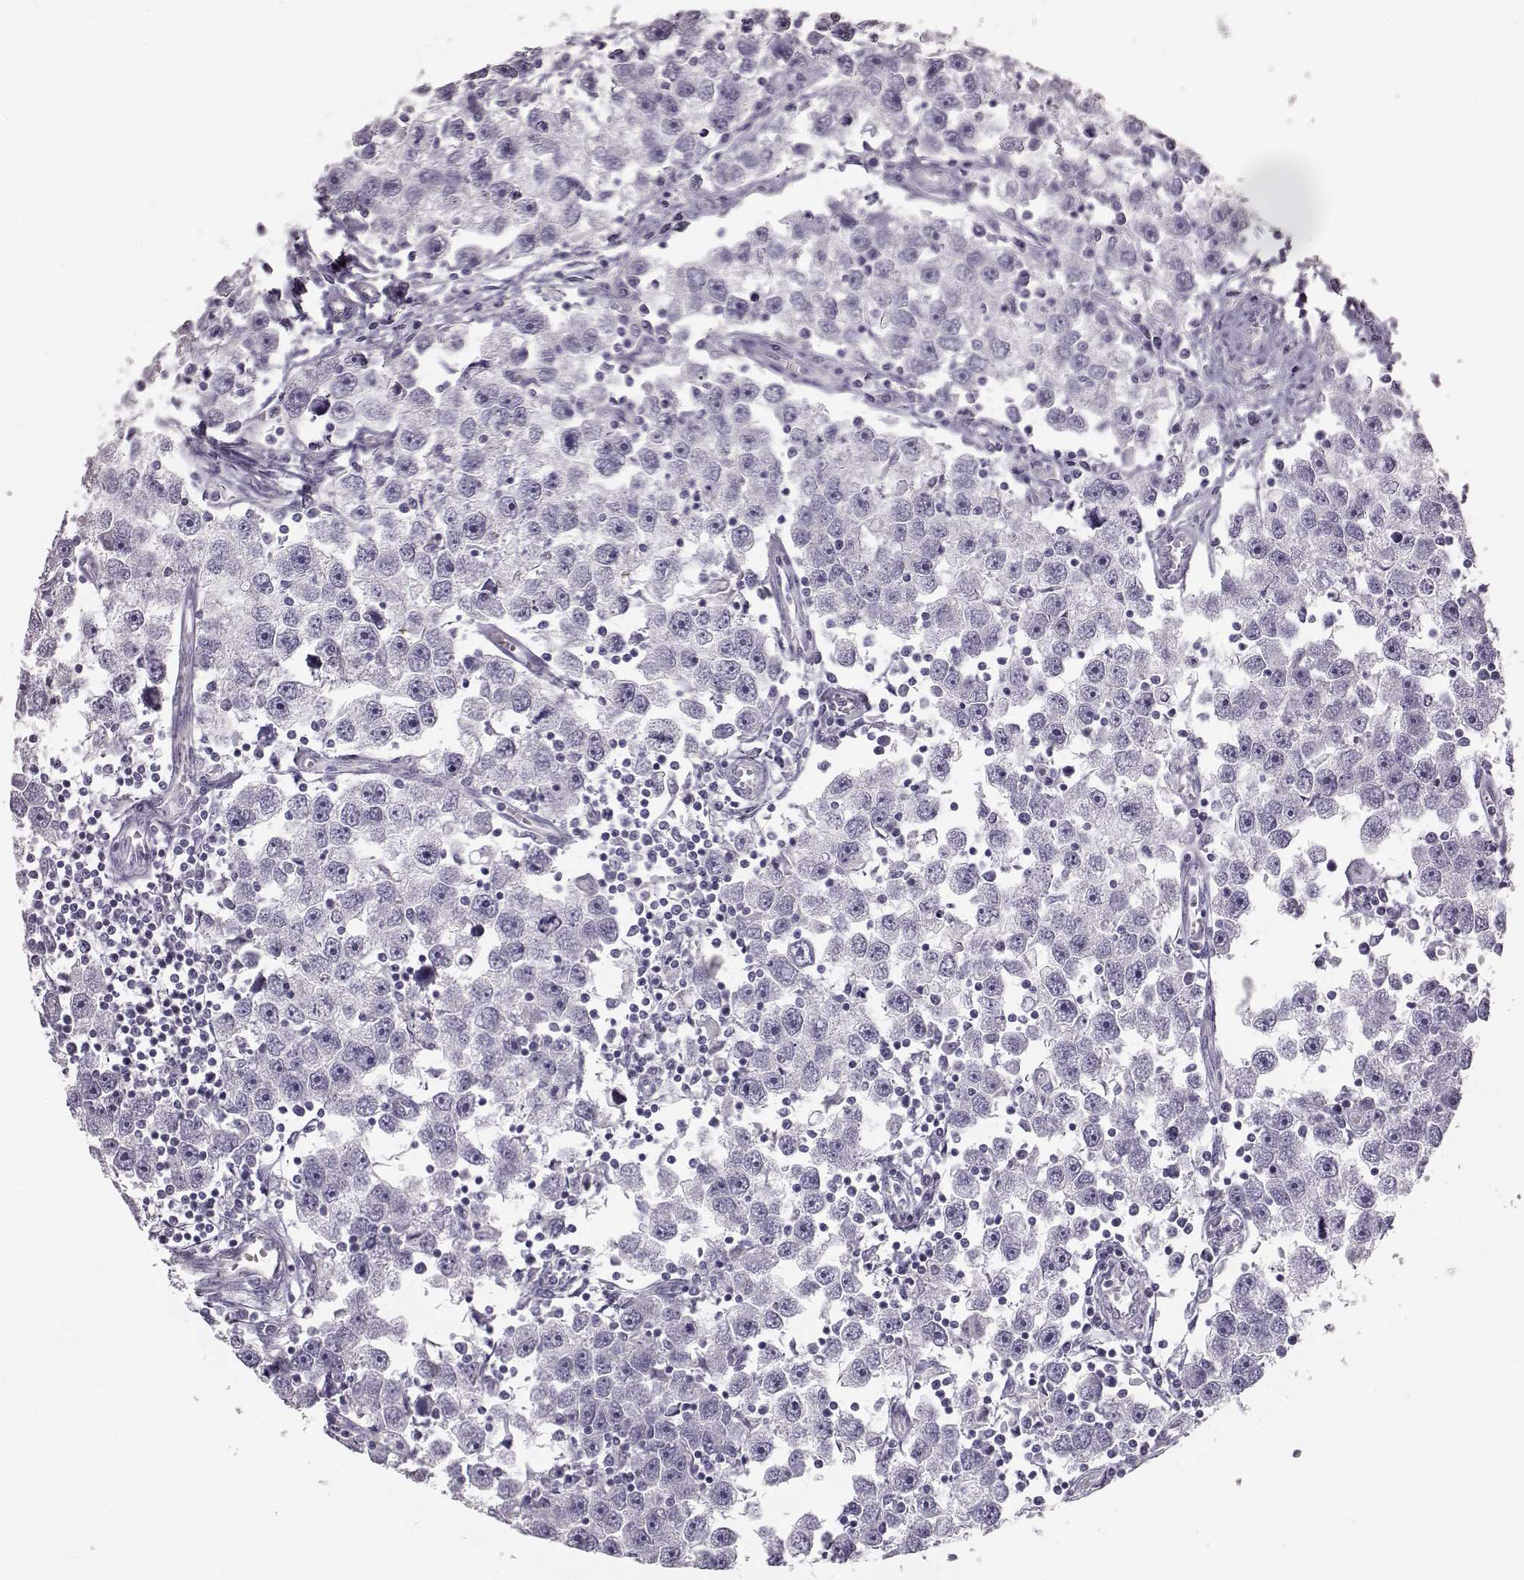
{"staining": {"intensity": "negative", "quantity": "none", "location": "none"}, "tissue": "testis cancer", "cell_type": "Tumor cells", "image_type": "cancer", "snomed": [{"axis": "morphology", "description": "Seminoma, NOS"}, {"axis": "topography", "description": "Testis"}], "caption": "A high-resolution image shows immunohistochemistry (IHC) staining of testis cancer, which shows no significant expression in tumor cells.", "gene": "NPTXR", "patient": {"sex": "male", "age": 30}}